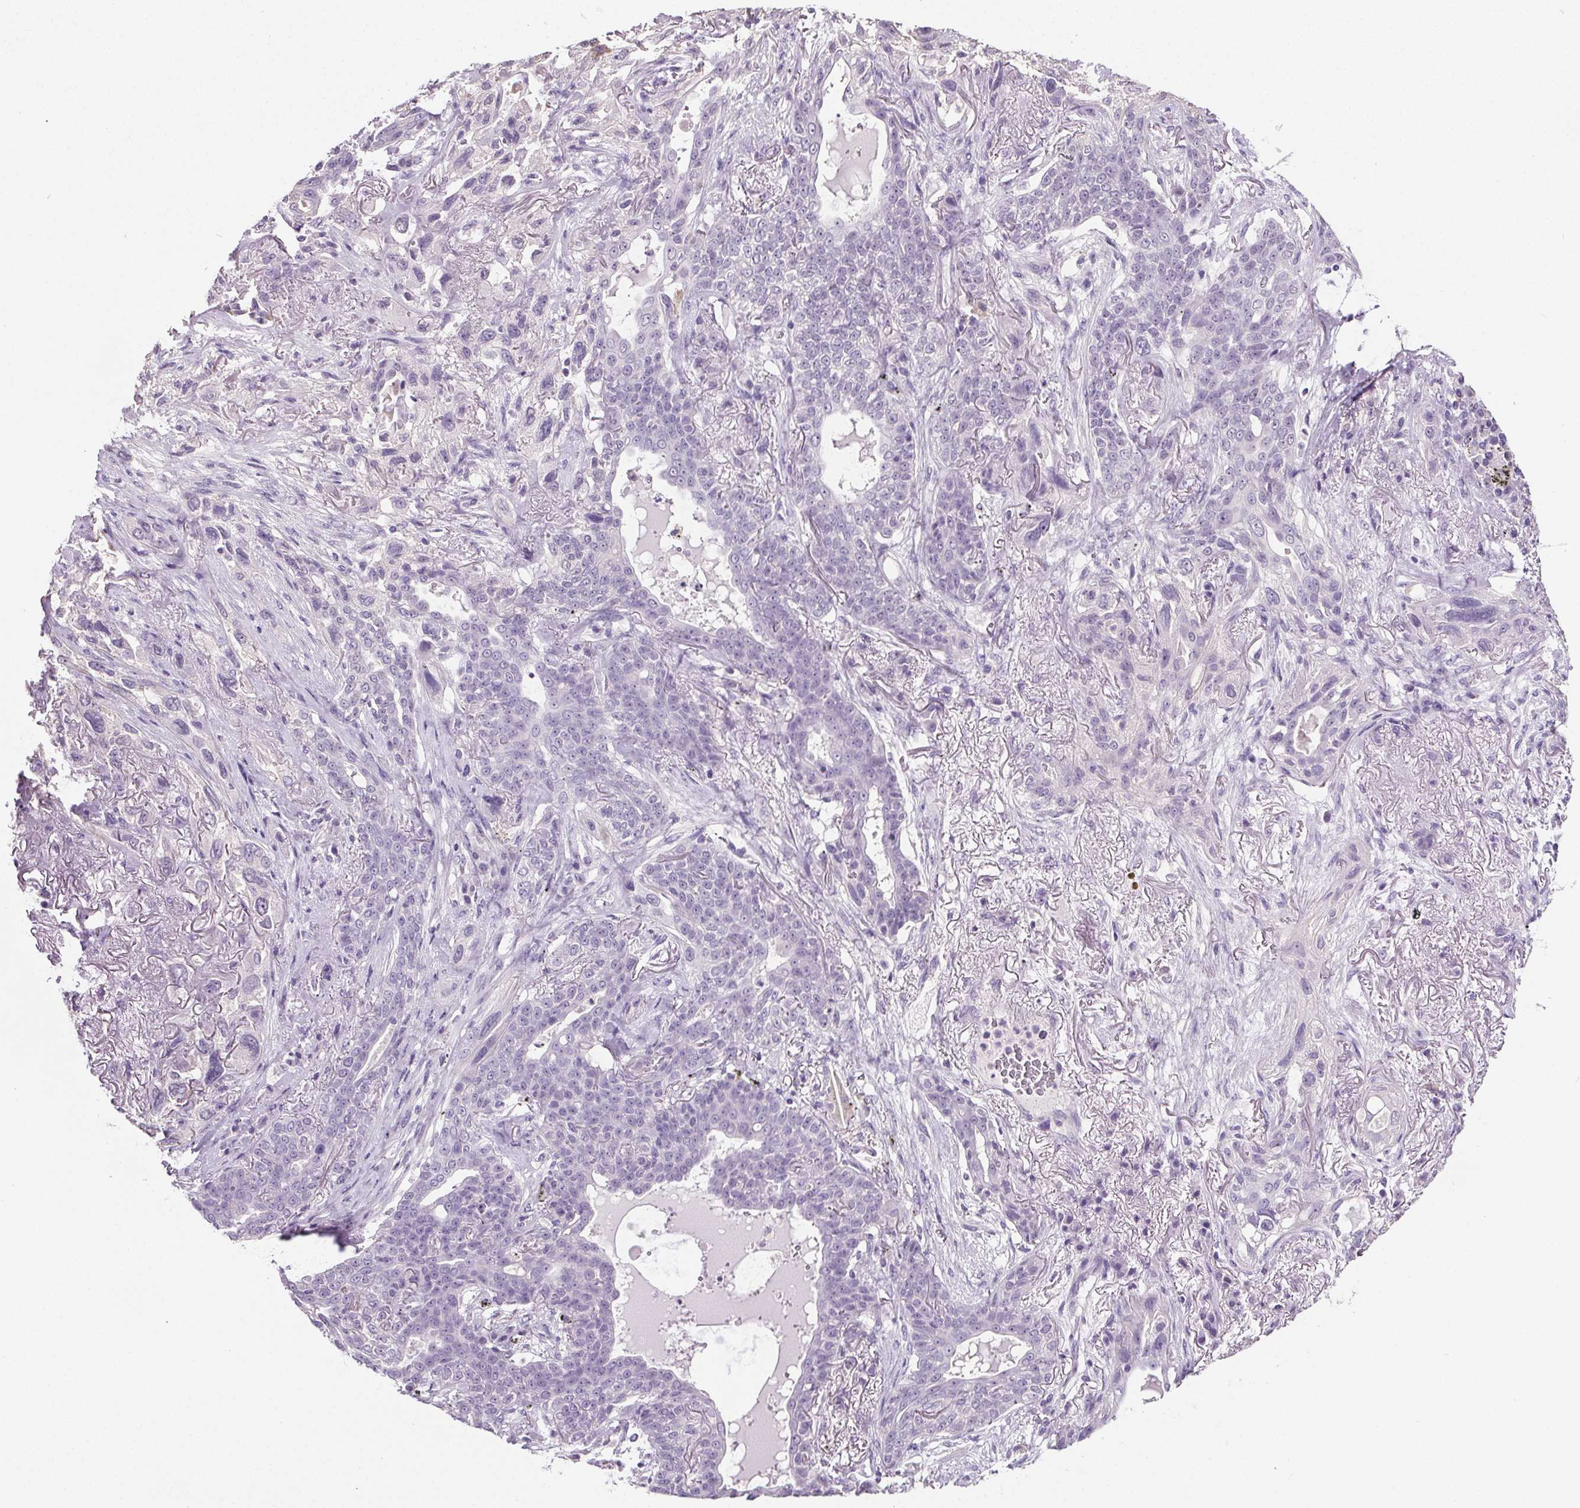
{"staining": {"intensity": "negative", "quantity": "none", "location": "none"}, "tissue": "lung cancer", "cell_type": "Tumor cells", "image_type": "cancer", "snomed": [{"axis": "morphology", "description": "Squamous cell carcinoma, NOS"}, {"axis": "topography", "description": "Lung"}], "caption": "An immunohistochemistry (IHC) micrograph of squamous cell carcinoma (lung) is shown. There is no staining in tumor cells of squamous cell carcinoma (lung).", "gene": "GPIHBP1", "patient": {"sex": "female", "age": 70}}